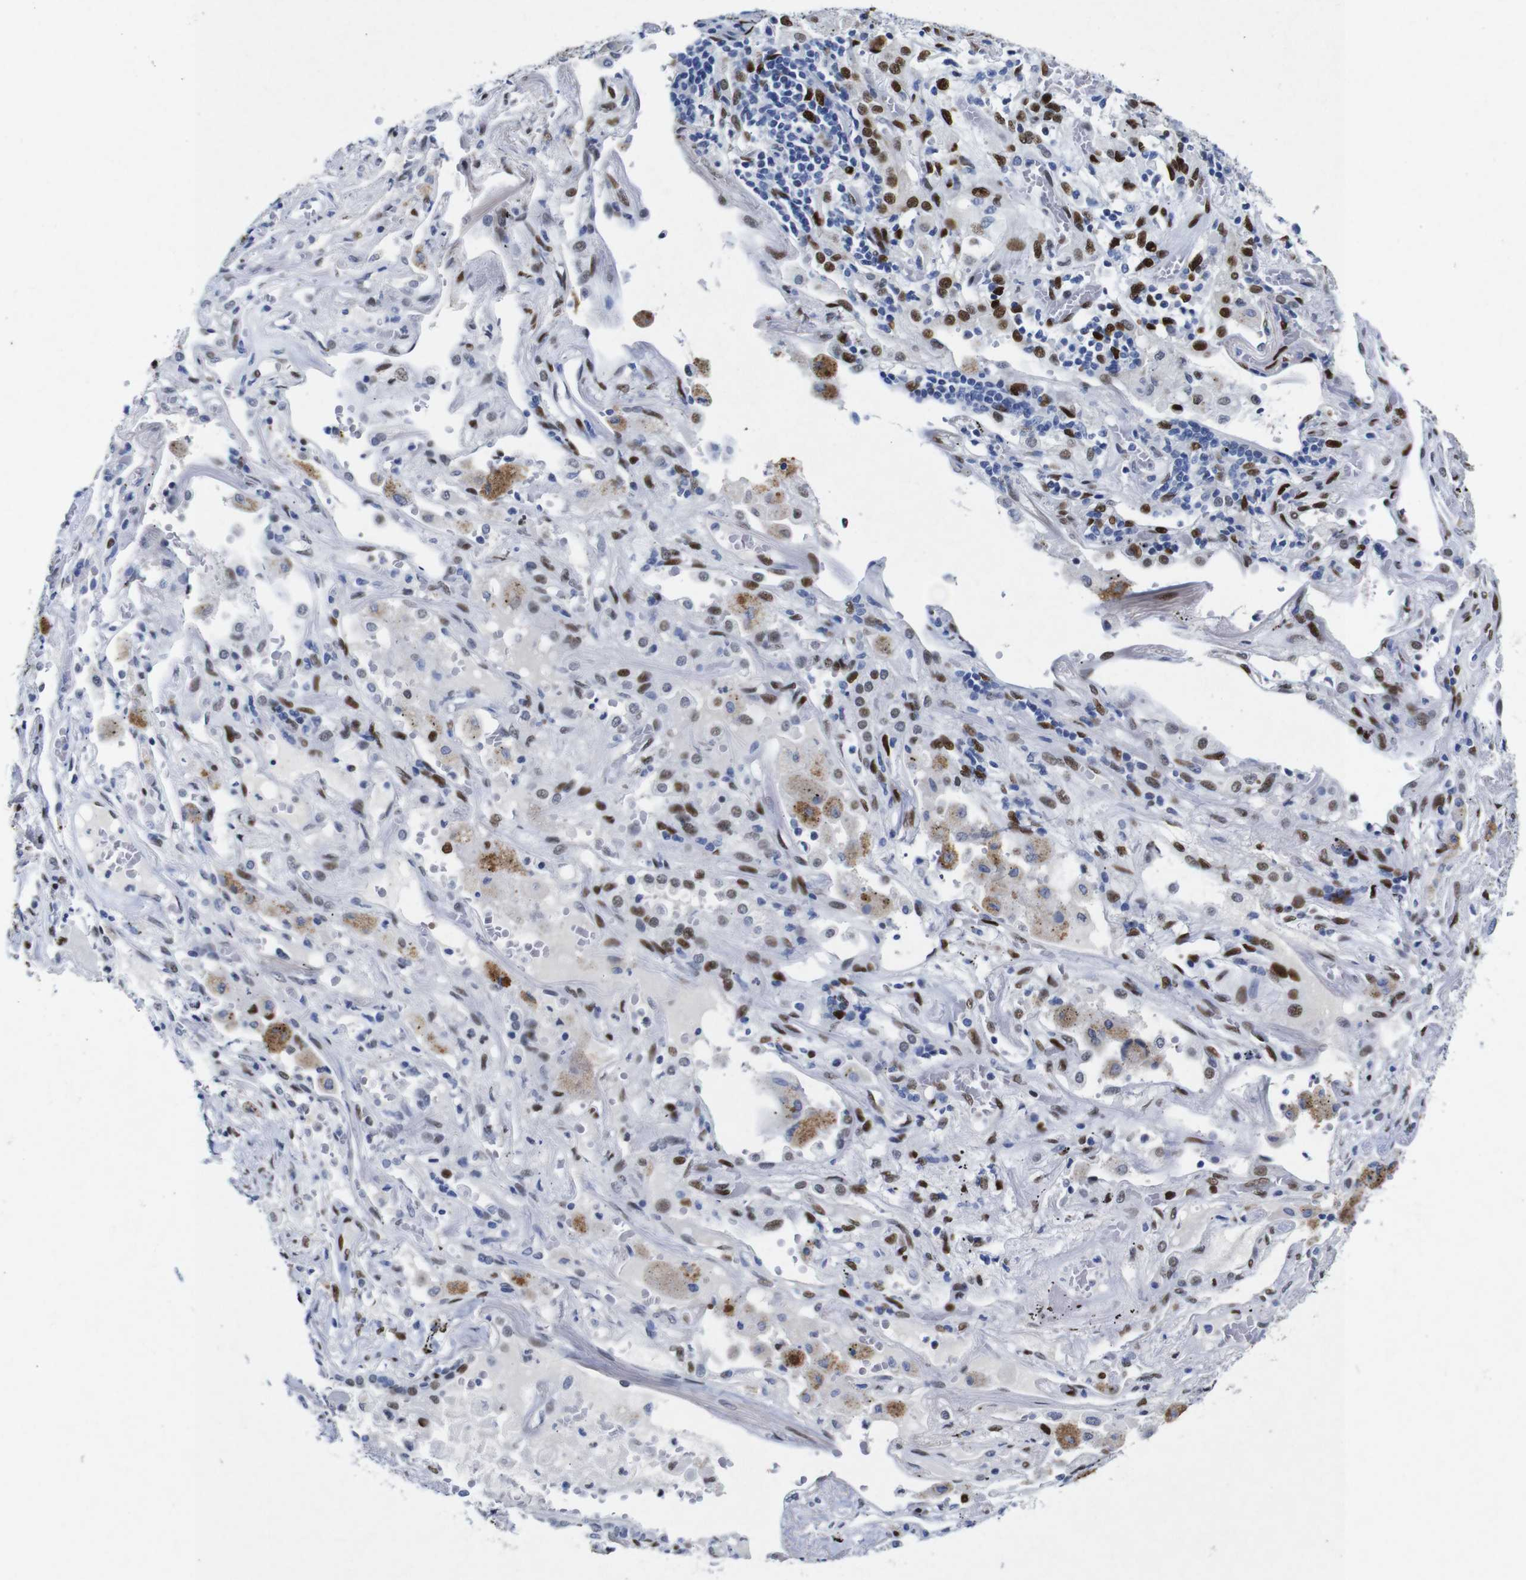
{"staining": {"intensity": "moderate", "quantity": "<25%", "location": "nuclear"}, "tissue": "lung cancer", "cell_type": "Tumor cells", "image_type": "cancer", "snomed": [{"axis": "morphology", "description": "Squamous cell carcinoma, NOS"}, {"axis": "topography", "description": "Lung"}], "caption": "An IHC histopathology image of neoplastic tissue is shown. Protein staining in brown highlights moderate nuclear positivity in squamous cell carcinoma (lung) within tumor cells.", "gene": "FOSL2", "patient": {"sex": "male", "age": 57}}